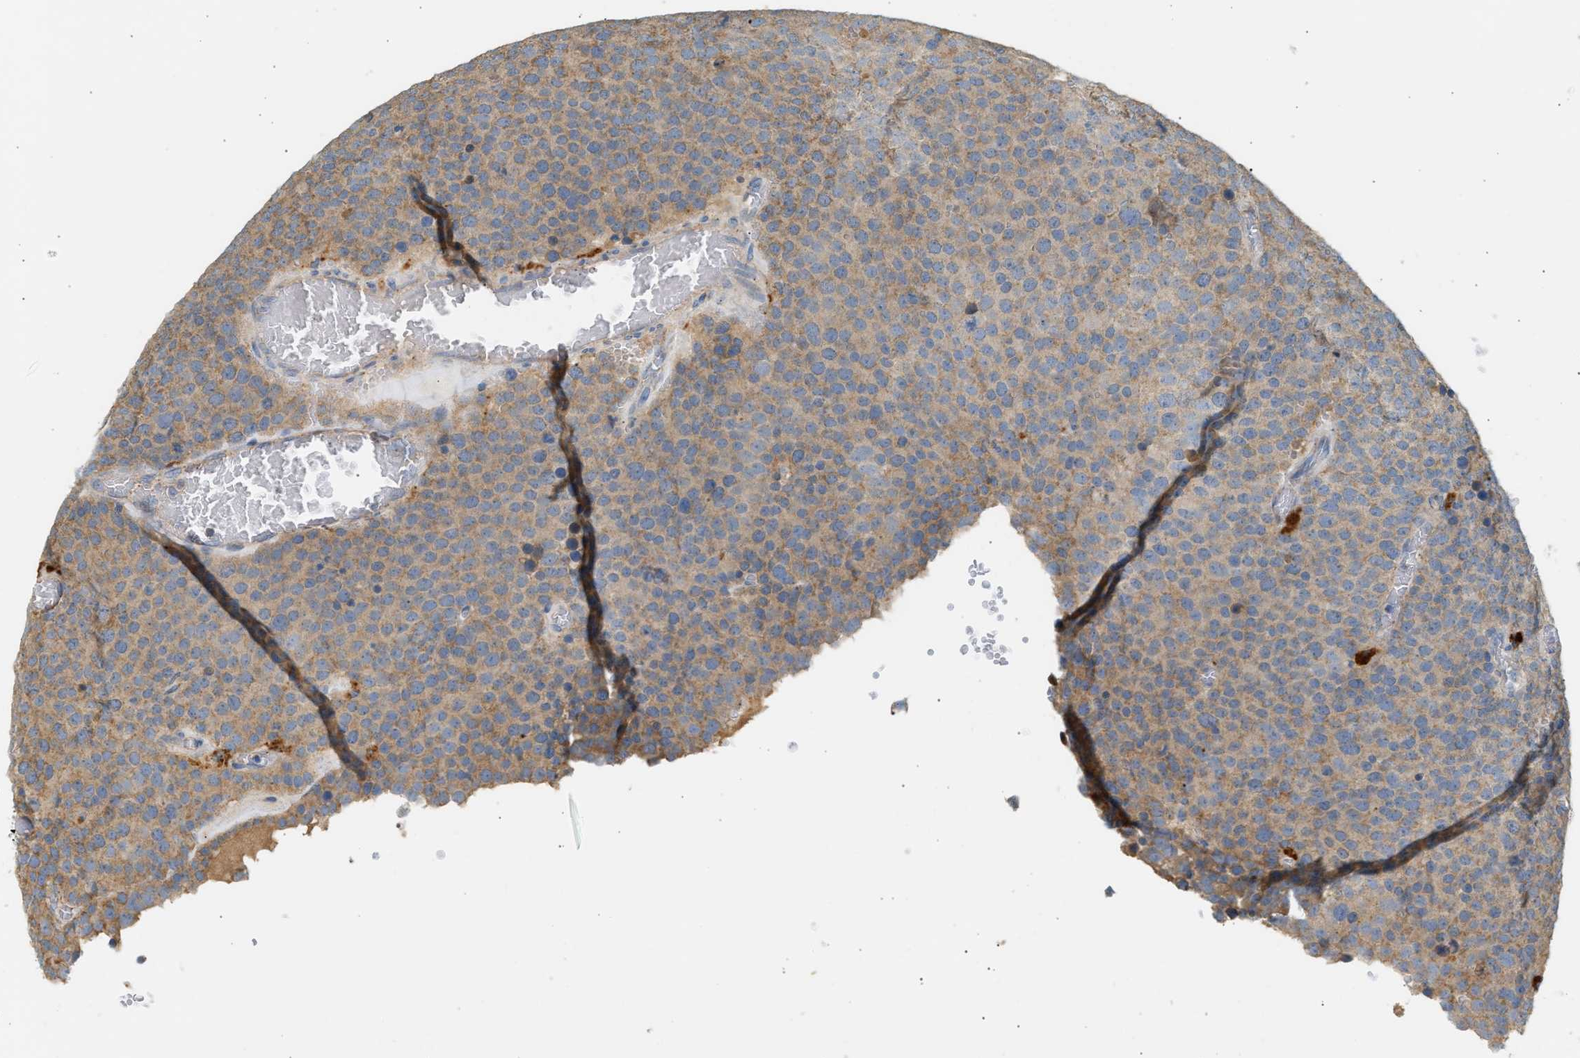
{"staining": {"intensity": "weak", "quantity": ">75%", "location": "cytoplasmic/membranous"}, "tissue": "testis cancer", "cell_type": "Tumor cells", "image_type": "cancer", "snomed": [{"axis": "morphology", "description": "Normal tissue, NOS"}, {"axis": "morphology", "description": "Seminoma, NOS"}, {"axis": "topography", "description": "Testis"}], "caption": "This photomicrograph shows immunohistochemistry staining of seminoma (testis), with low weak cytoplasmic/membranous positivity in approximately >75% of tumor cells.", "gene": "ENTHD1", "patient": {"sex": "male", "age": 71}}